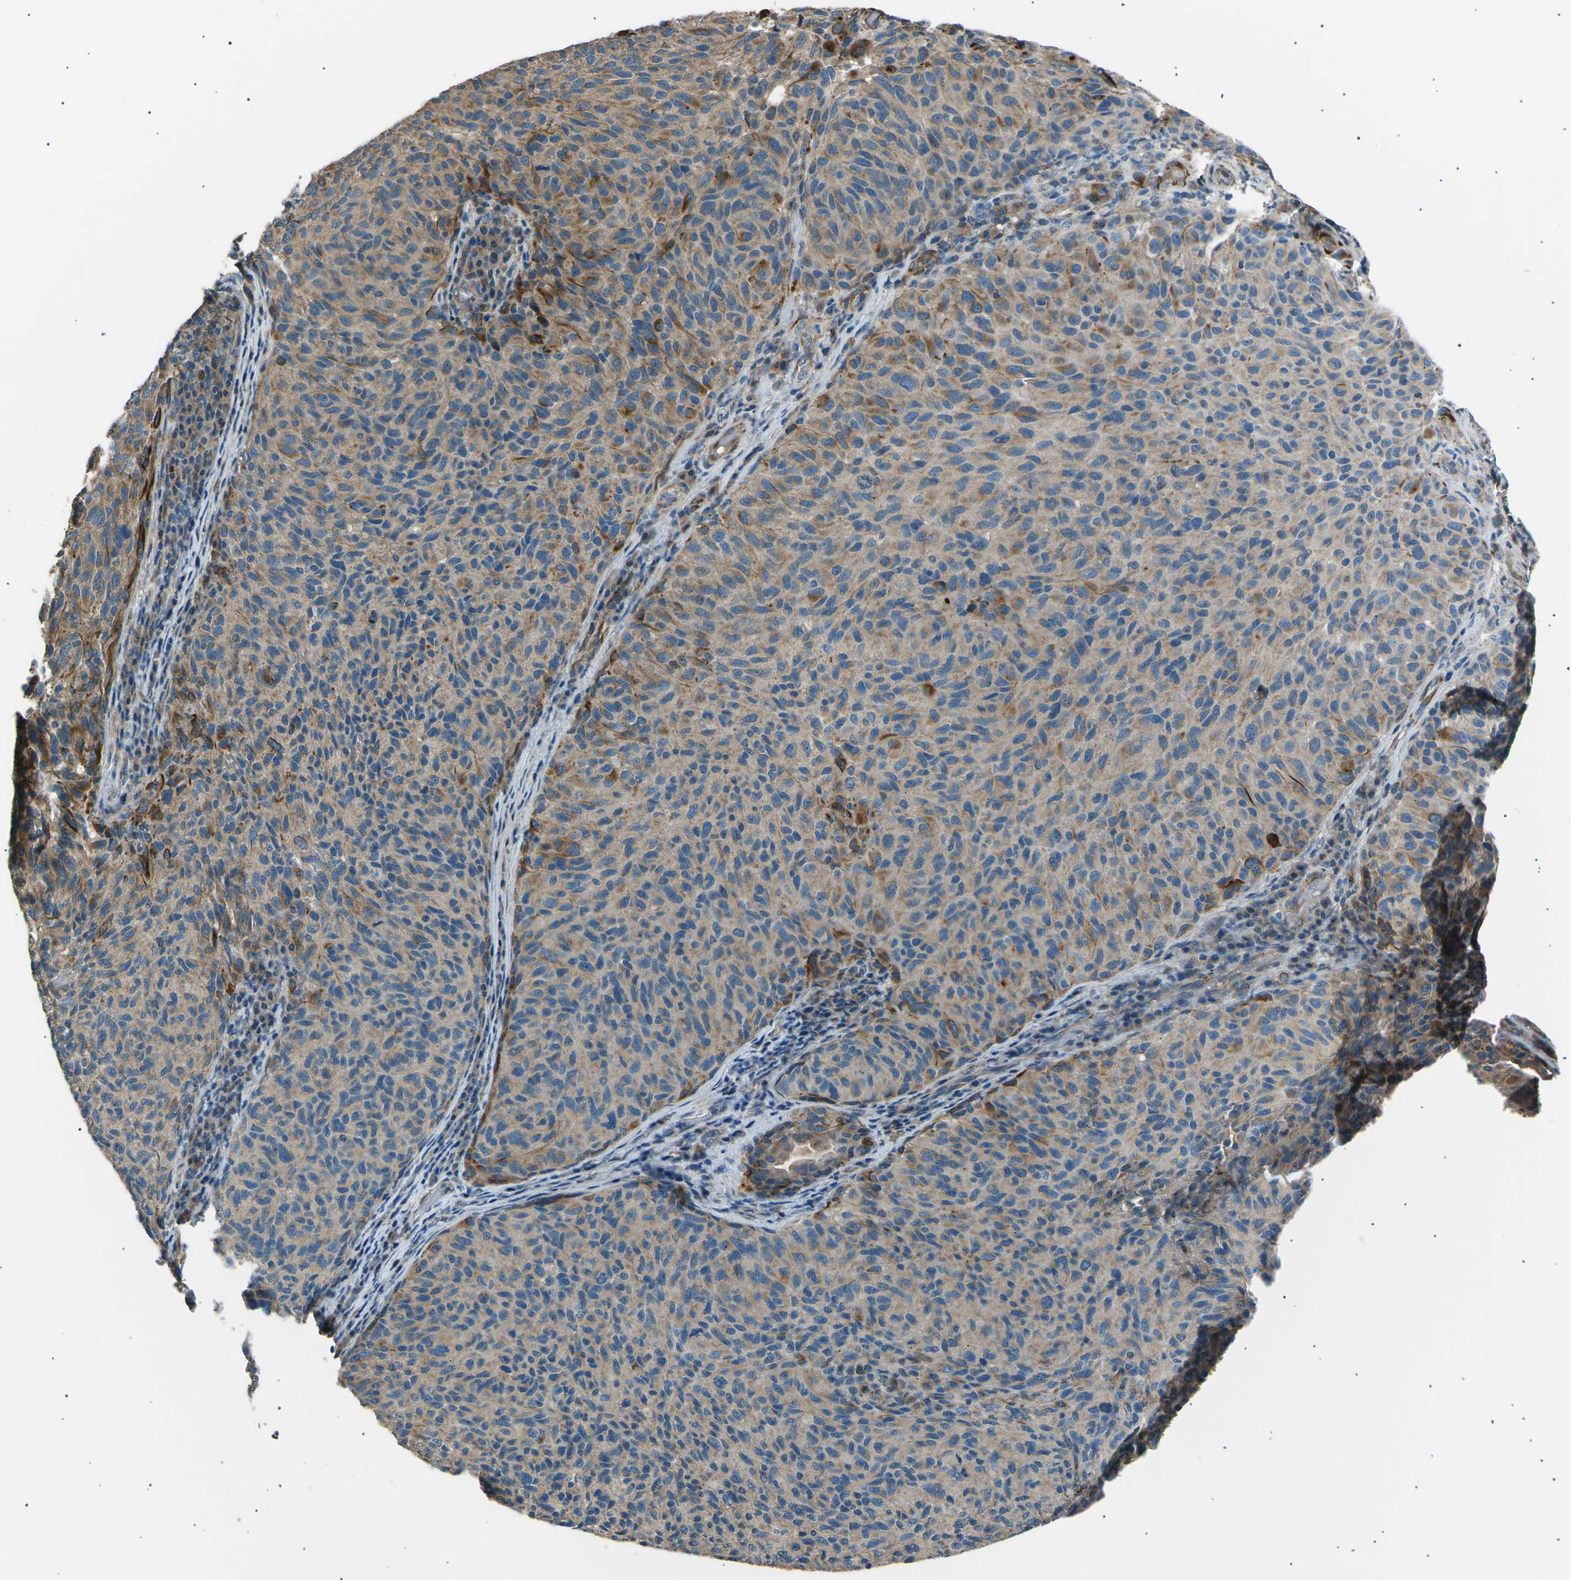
{"staining": {"intensity": "moderate", "quantity": ">75%", "location": "cytoplasmic/membranous"}, "tissue": "melanoma", "cell_type": "Tumor cells", "image_type": "cancer", "snomed": [{"axis": "morphology", "description": "Malignant melanoma, NOS"}, {"axis": "topography", "description": "Skin"}], "caption": "Malignant melanoma tissue shows moderate cytoplasmic/membranous staining in approximately >75% of tumor cells", "gene": "SLK", "patient": {"sex": "female", "age": 73}}